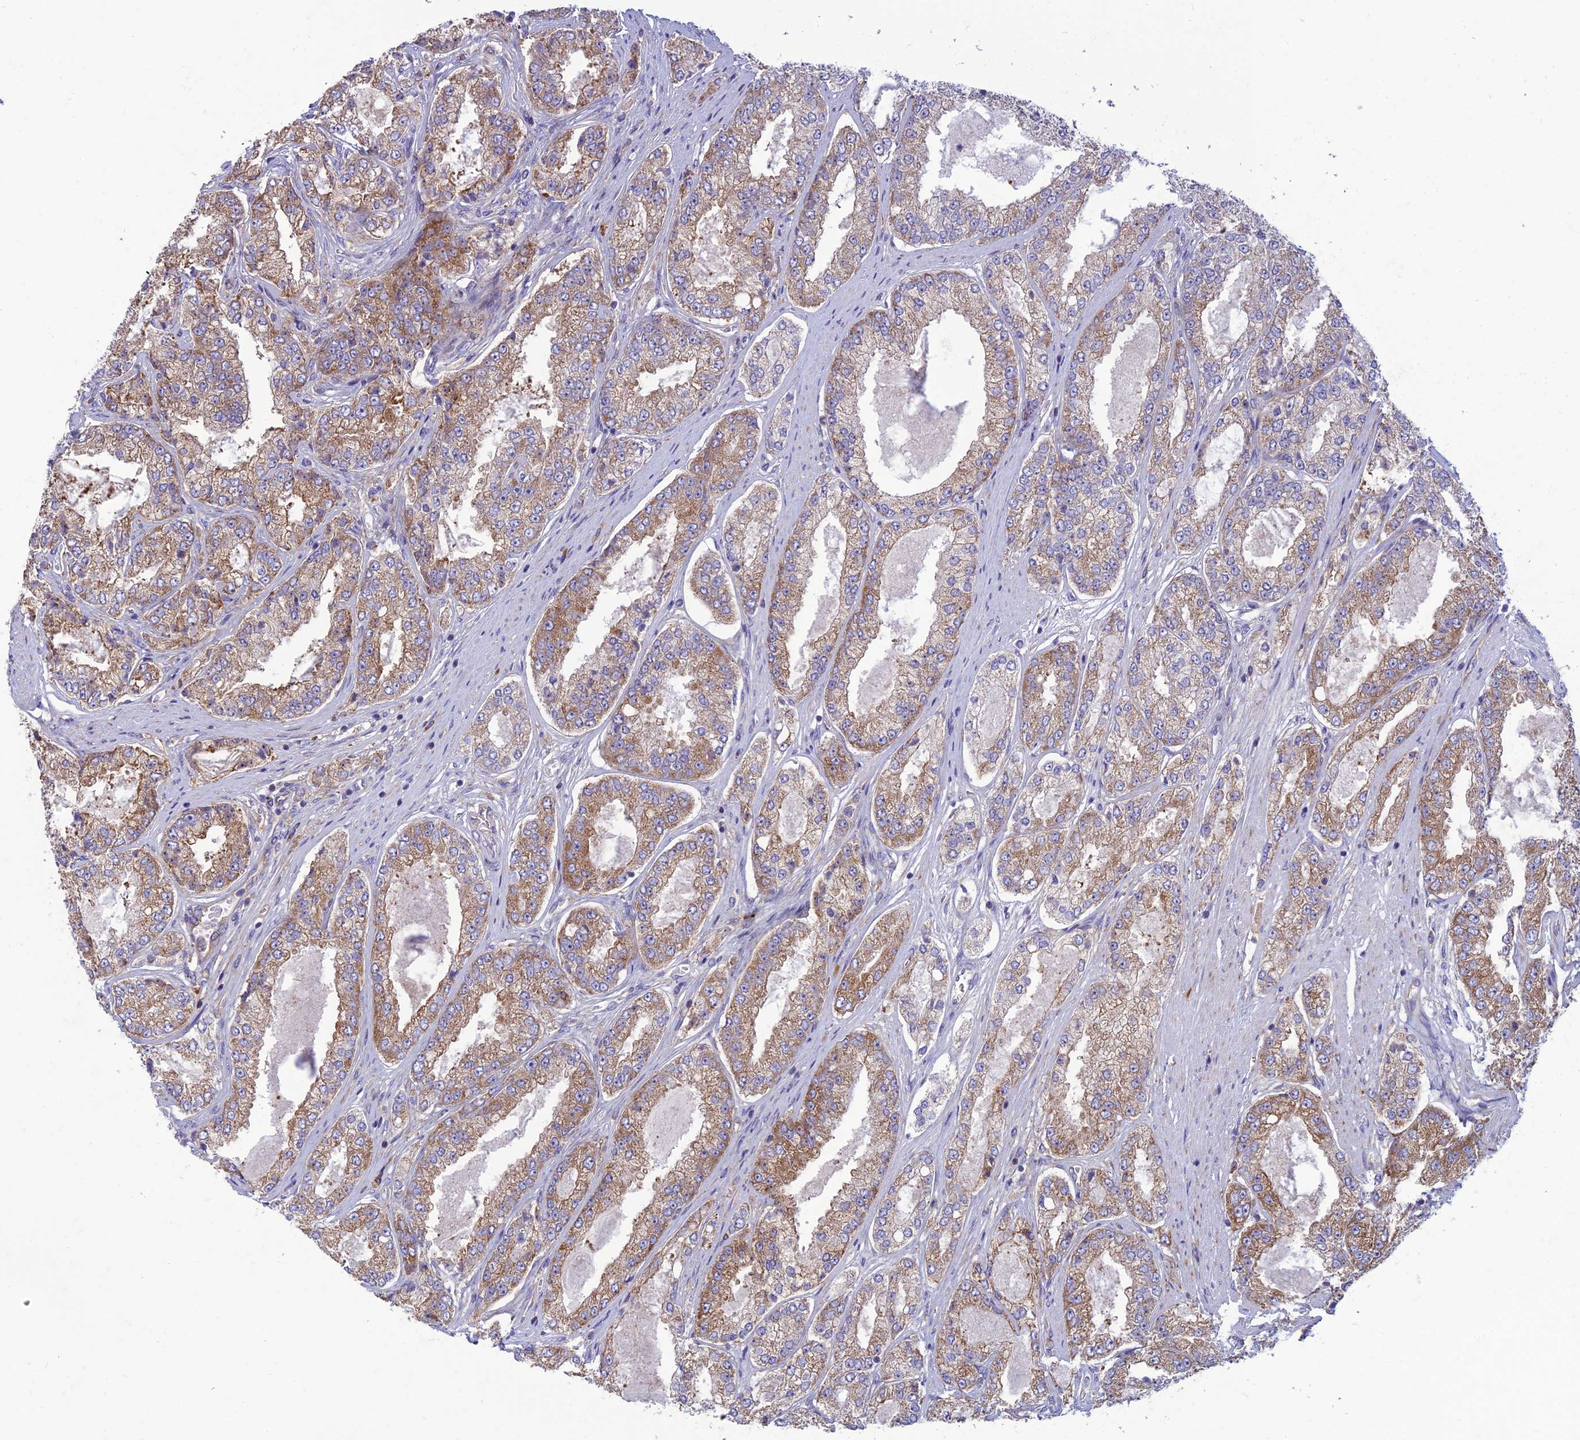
{"staining": {"intensity": "moderate", "quantity": ">75%", "location": "cytoplasmic/membranous"}, "tissue": "prostate cancer", "cell_type": "Tumor cells", "image_type": "cancer", "snomed": [{"axis": "morphology", "description": "Adenocarcinoma, High grade"}, {"axis": "topography", "description": "Prostate"}], "caption": "Protein staining of high-grade adenocarcinoma (prostate) tissue displays moderate cytoplasmic/membranous expression in approximately >75% of tumor cells.", "gene": "RPL17-C18orf32", "patient": {"sex": "male", "age": 71}}